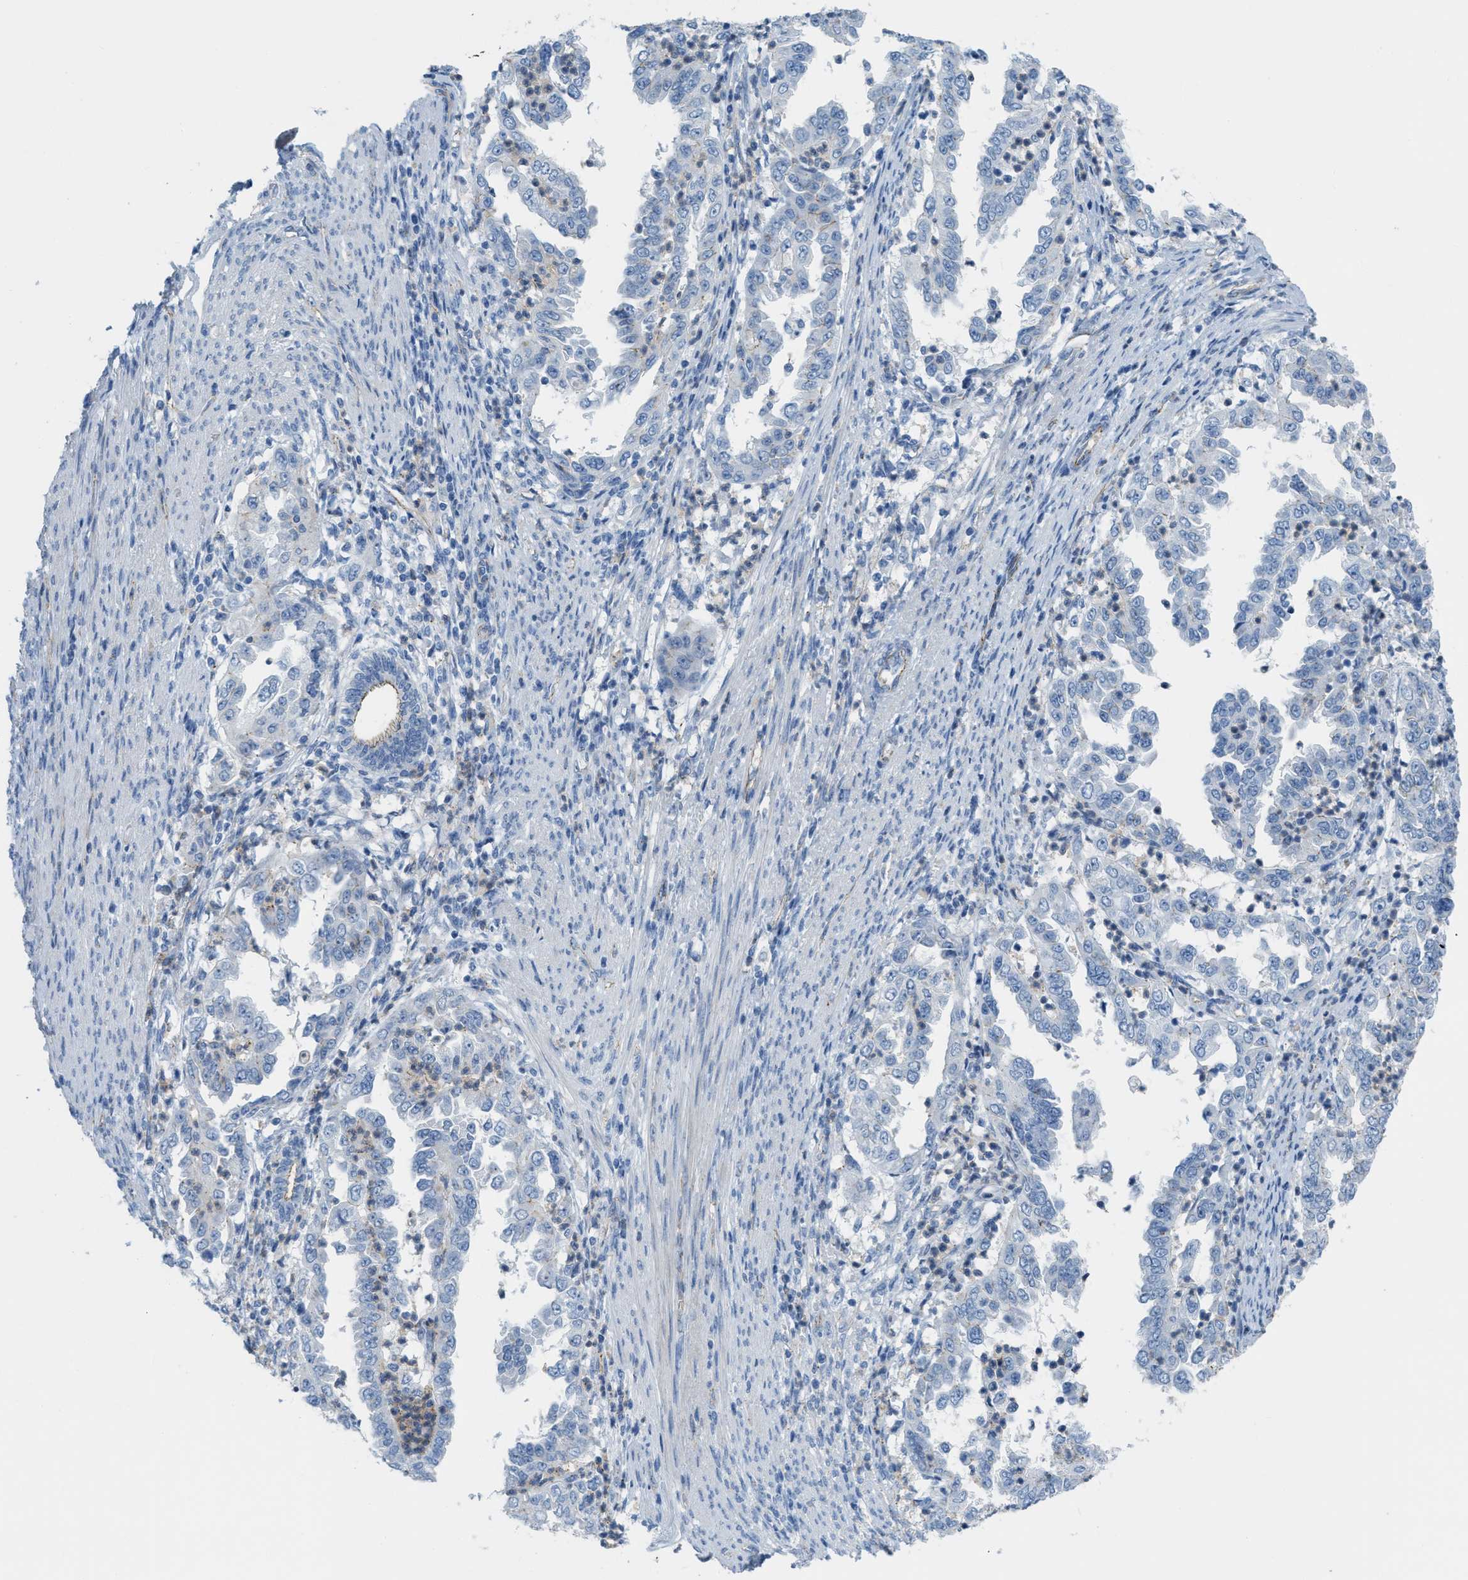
{"staining": {"intensity": "negative", "quantity": "none", "location": "none"}, "tissue": "endometrial cancer", "cell_type": "Tumor cells", "image_type": "cancer", "snomed": [{"axis": "morphology", "description": "Adenocarcinoma, NOS"}, {"axis": "topography", "description": "Endometrium"}], "caption": "The photomicrograph reveals no staining of tumor cells in endometrial cancer (adenocarcinoma).", "gene": "CRB3", "patient": {"sex": "female", "age": 85}}